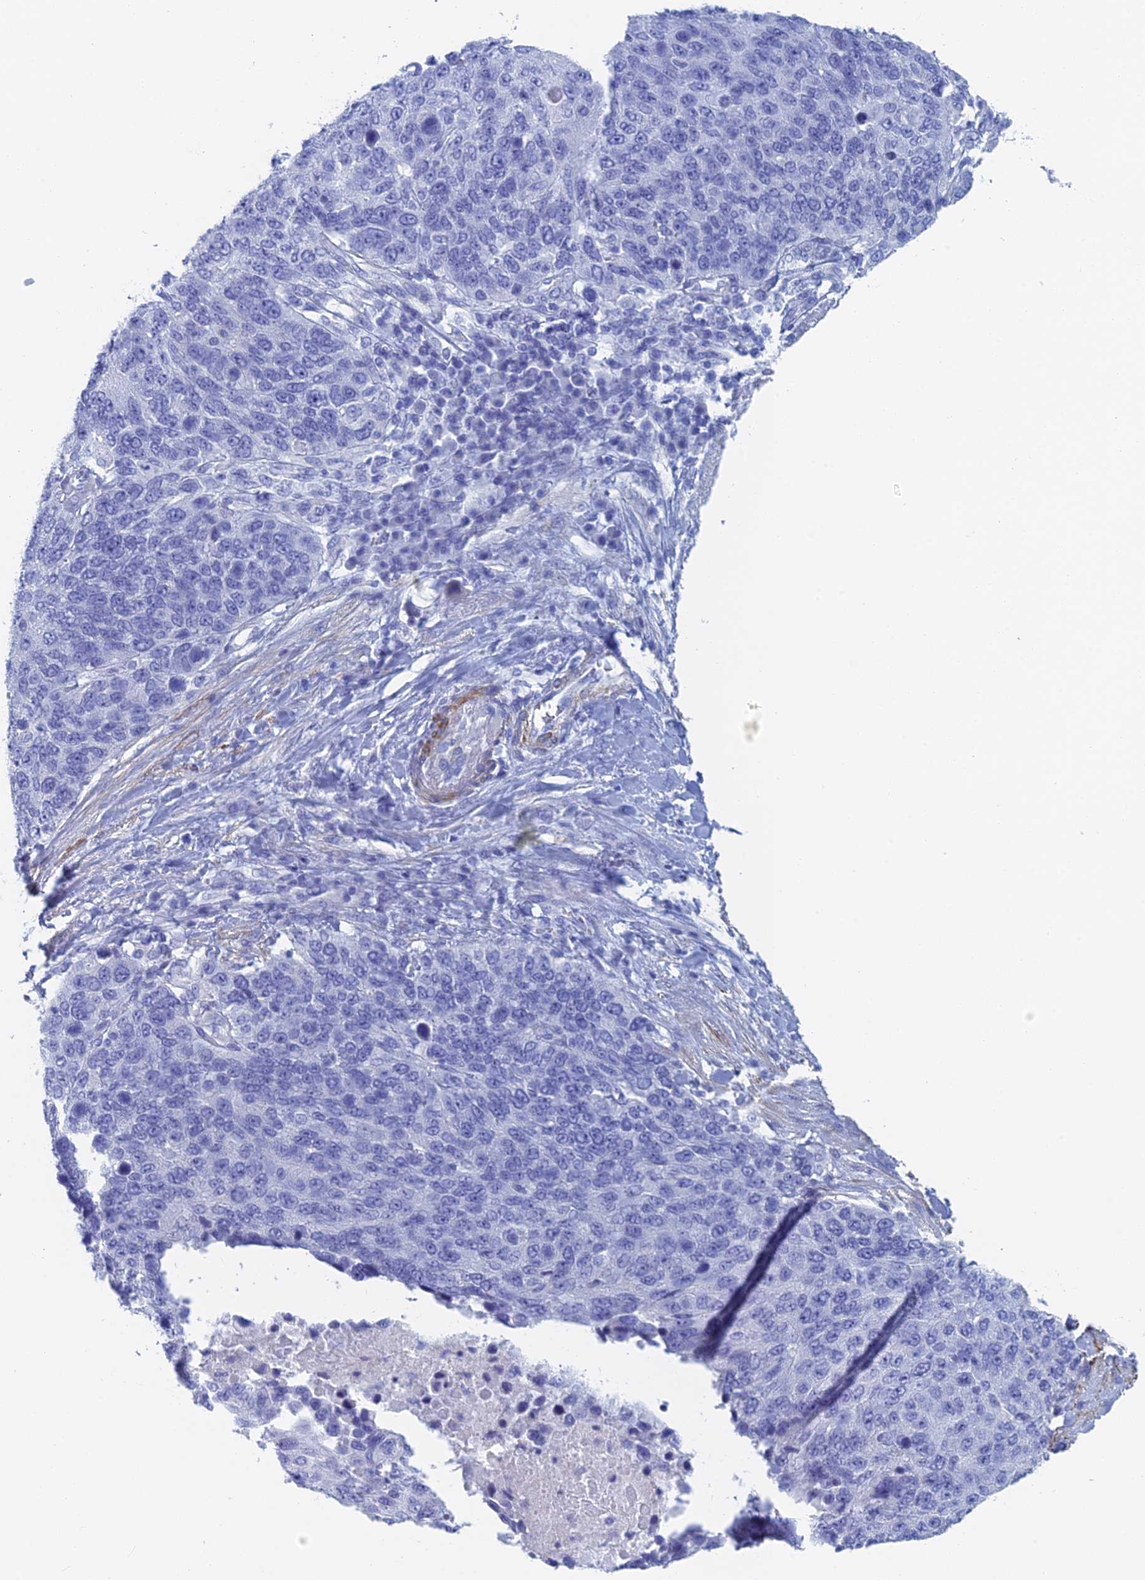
{"staining": {"intensity": "negative", "quantity": "none", "location": "none"}, "tissue": "lung cancer", "cell_type": "Tumor cells", "image_type": "cancer", "snomed": [{"axis": "morphology", "description": "Normal tissue, NOS"}, {"axis": "morphology", "description": "Squamous cell carcinoma, NOS"}, {"axis": "topography", "description": "Lymph node"}, {"axis": "topography", "description": "Lung"}], "caption": "Lung squamous cell carcinoma stained for a protein using immunohistochemistry reveals no positivity tumor cells.", "gene": "KCNK18", "patient": {"sex": "male", "age": 66}}